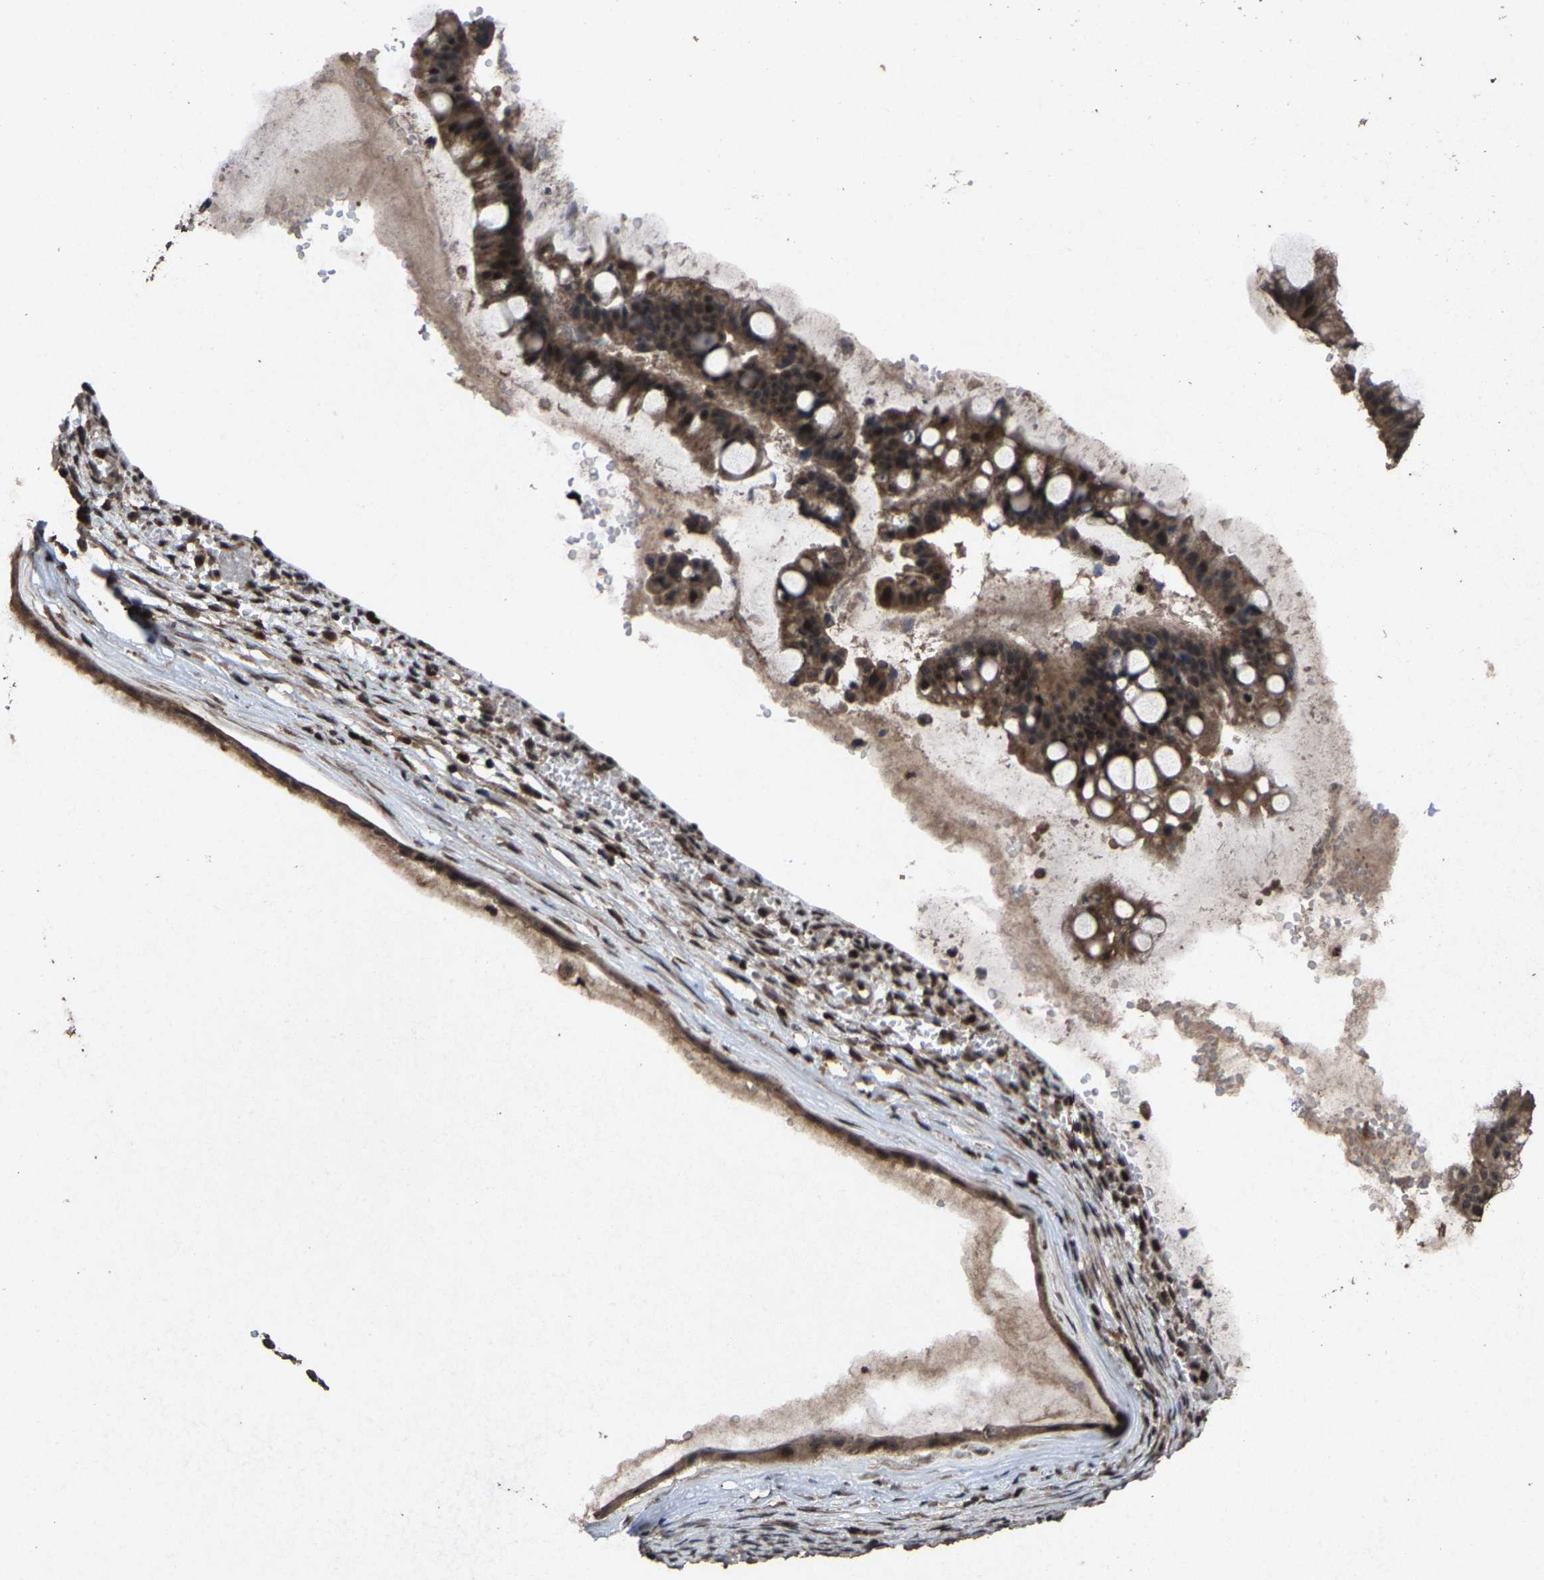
{"staining": {"intensity": "moderate", "quantity": ">75%", "location": "cytoplasmic/membranous,nuclear"}, "tissue": "ovarian cancer", "cell_type": "Tumor cells", "image_type": "cancer", "snomed": [{"axis": "morphology", "description": "Cystadenocarcinoma, mucinous, NOS"}, {"axis": "topography", "description": "Ovary"}], "caption": "Immunohistochemistry of human ovarian mucinous cystadenocarcinoma displays medium levels of moderate cytoplasmic/membranous and nuclear expression in about >75% of tumor cells. Using DAB (3,3'-diaminobenzidine) (brown) and hematoxylin (blue) stains, captured at high magnification using brightfield microscopy.", "gene": "HAUS6", "patient": {"sex": "female", "age": 73}}